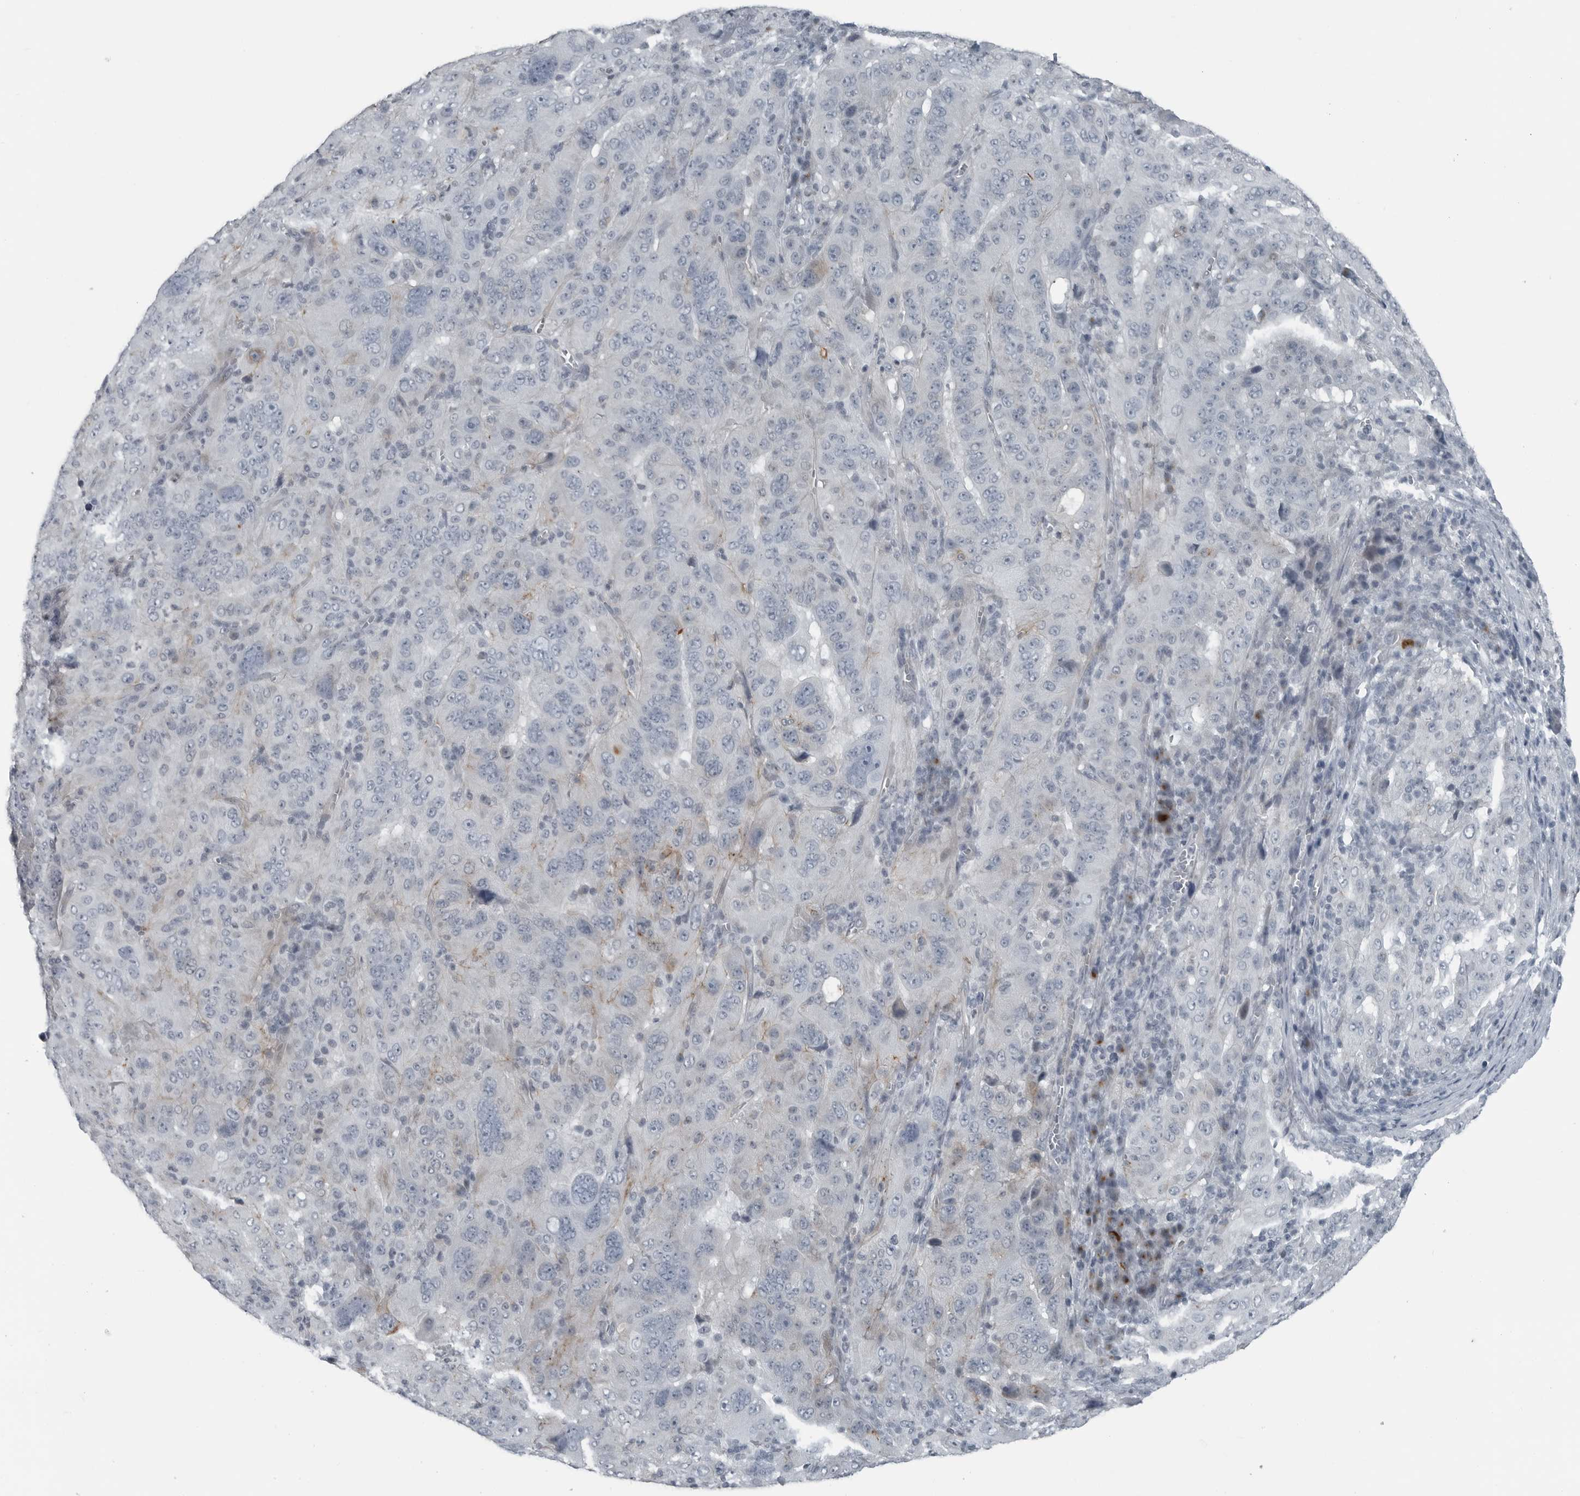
{"staining": {"intensity": "negative", "quantity": "none", "location": "none"}, "tissue": "pancreatic cancer", "cell_type": "Tumor cells", "image_type": "cancer", "snomed": [{"axis": "morphology", "description": "Adenocarcinoma, NOS"}, {"axis": "topography", "description": "Pancreas"}], "caption": "A micrograph of pancreatic adenocarcinoma stained for a protein demonstrates no brown staining in tumor cells.", "gene": "GAK", "patient": {"sex": "male", "age": 63}}